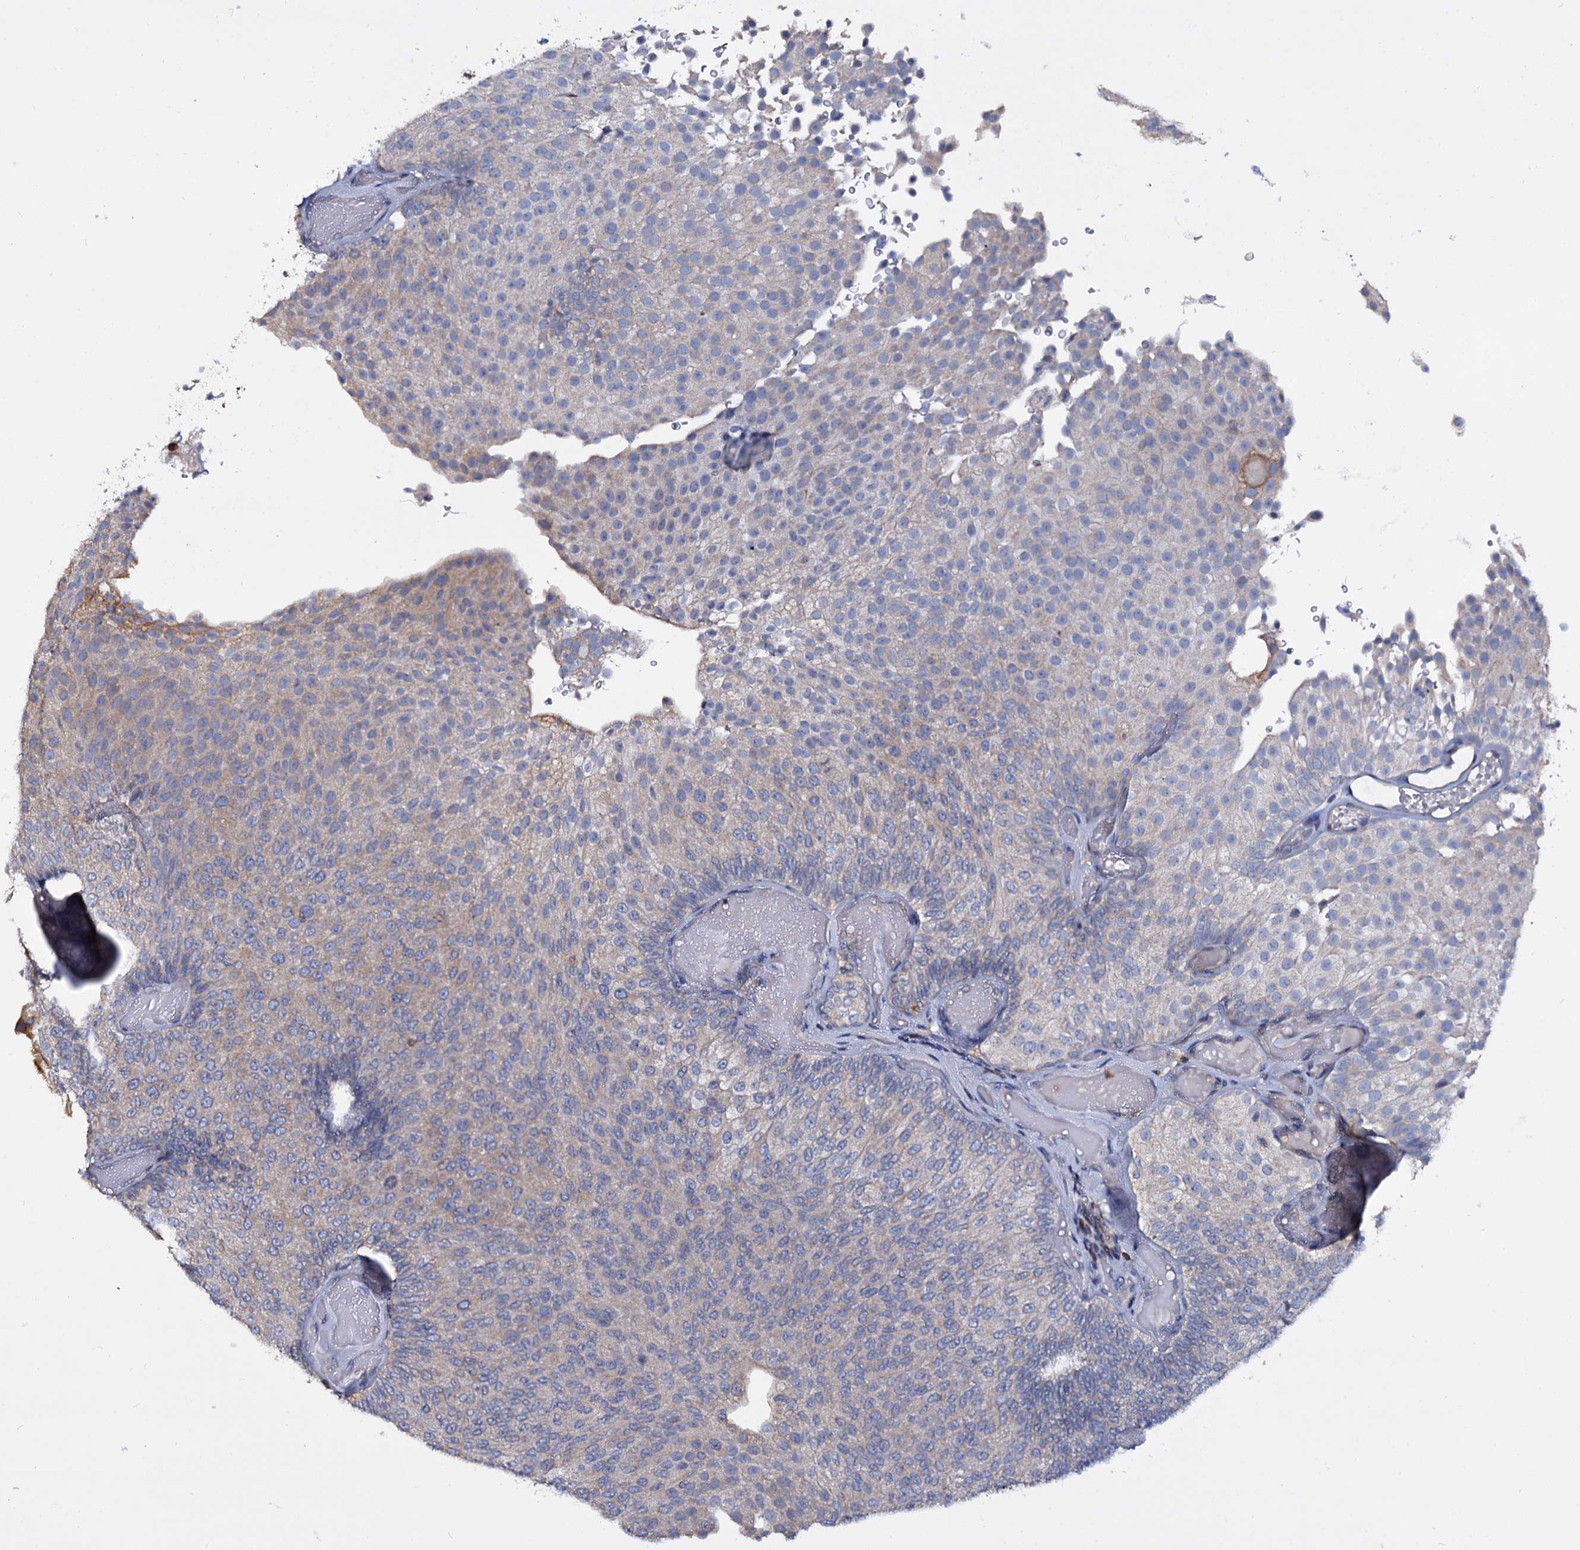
{"staining": {"intensity": "weak", "quantity": "<25%", "location": "cytoplasmic/membranous"}, "tissue": "urothelial cancer", "cell_type": "Tumor cells", "image_type": "cancer", "snomed": [{"axis": "morphology", "description": "Urothelial carcinoma, Low grade"}, {"axis": "topography", "description": "Urinary bladder"}], "caption": "The image shows no significant staining in tumor cells of urothelial carcinoma (low-grade).", "gene": "ANKRD13A", "patient": {"sex": "male", "age": 78}}